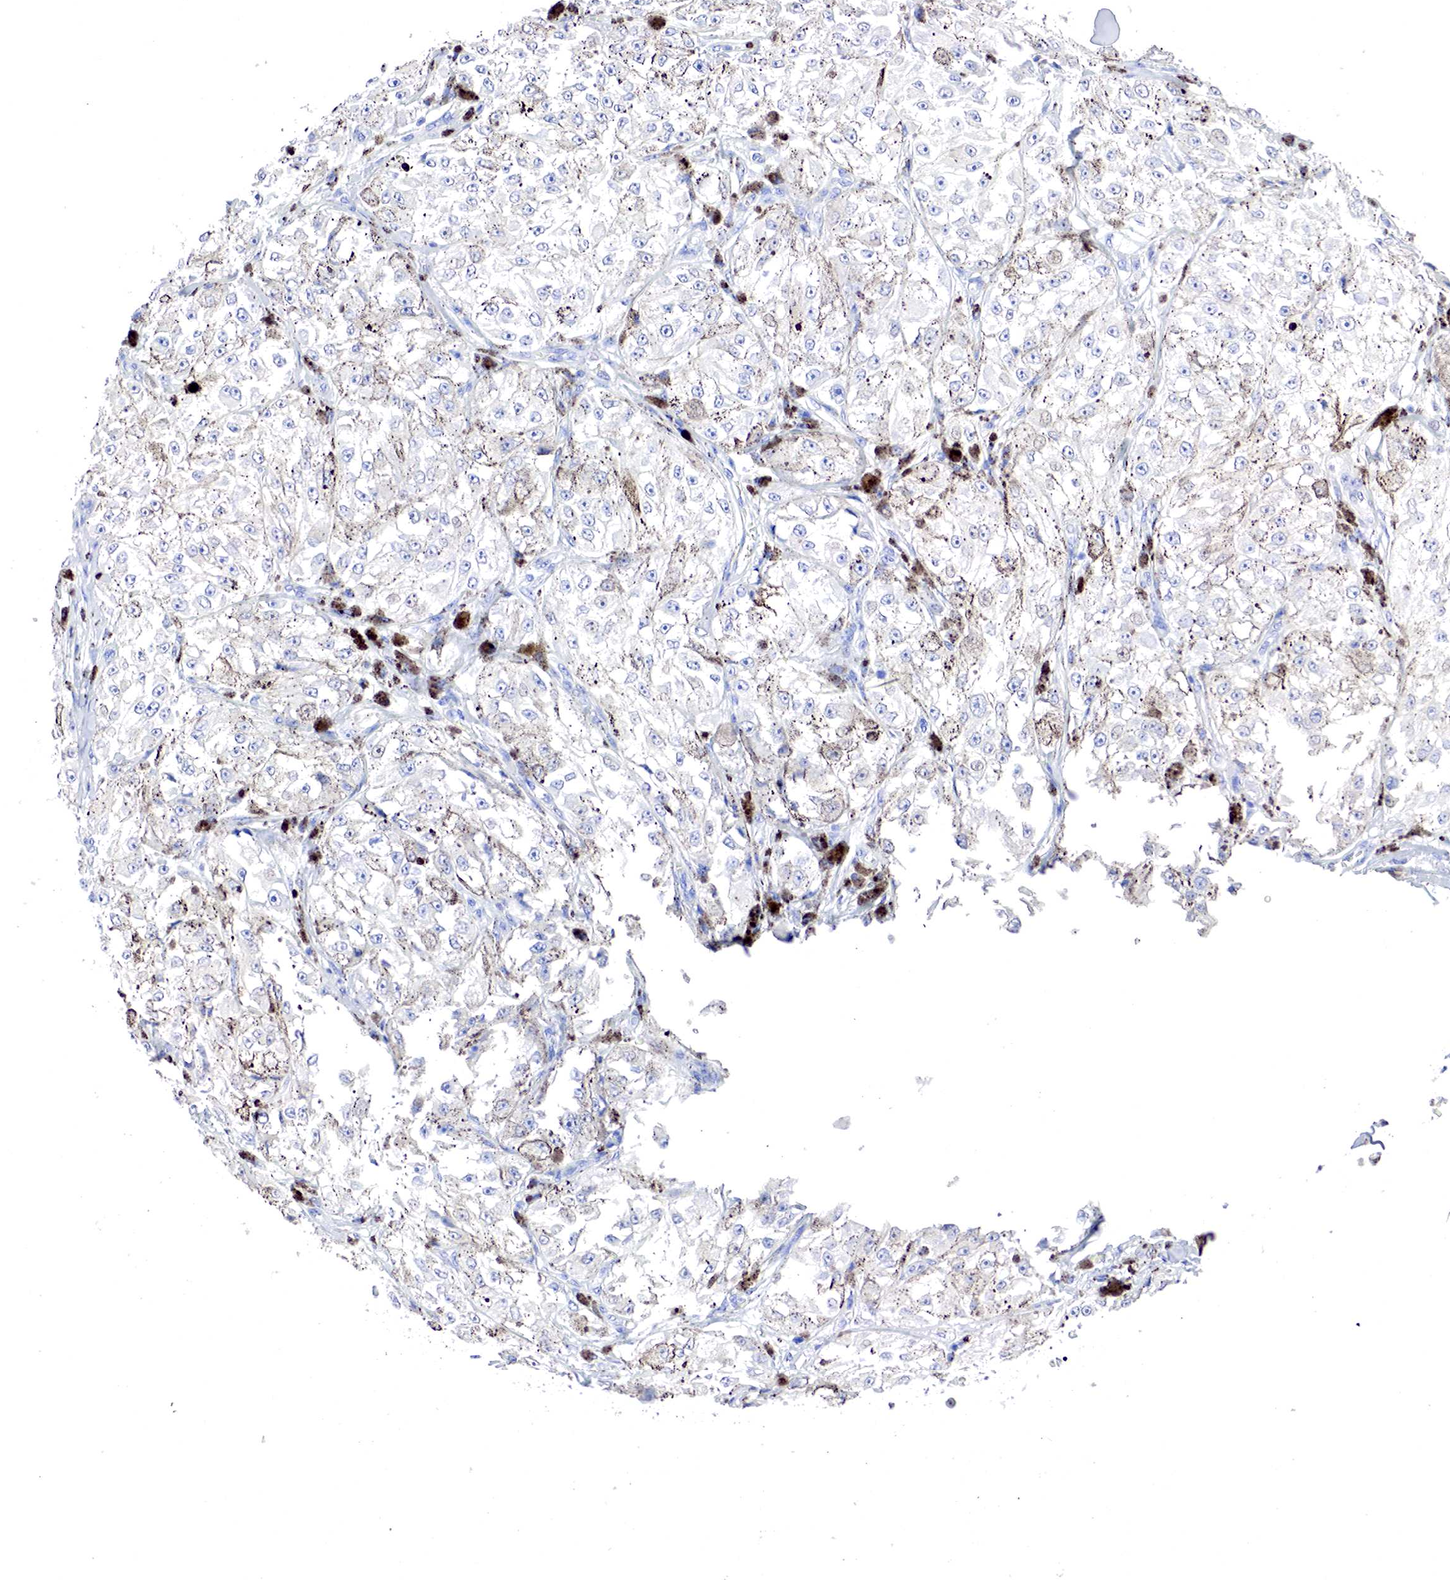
{"staining": {"intensity": "negative", "quantity": "none", "location": "none"}, "tissue": "melanoma", "cell_type": "Tumor cells", "image_type": "cancer", "snomed": [{"axis": "morphology", "description": "Malignant melanoma, NOS"}, {"axis": "topography", "description": "Skin"}], "caption": "Micrograph shows no protein positivity in tumor cells of melanoma tissue.", "gene": "OTC", "patient": {"sex": "male", "age": 67}}